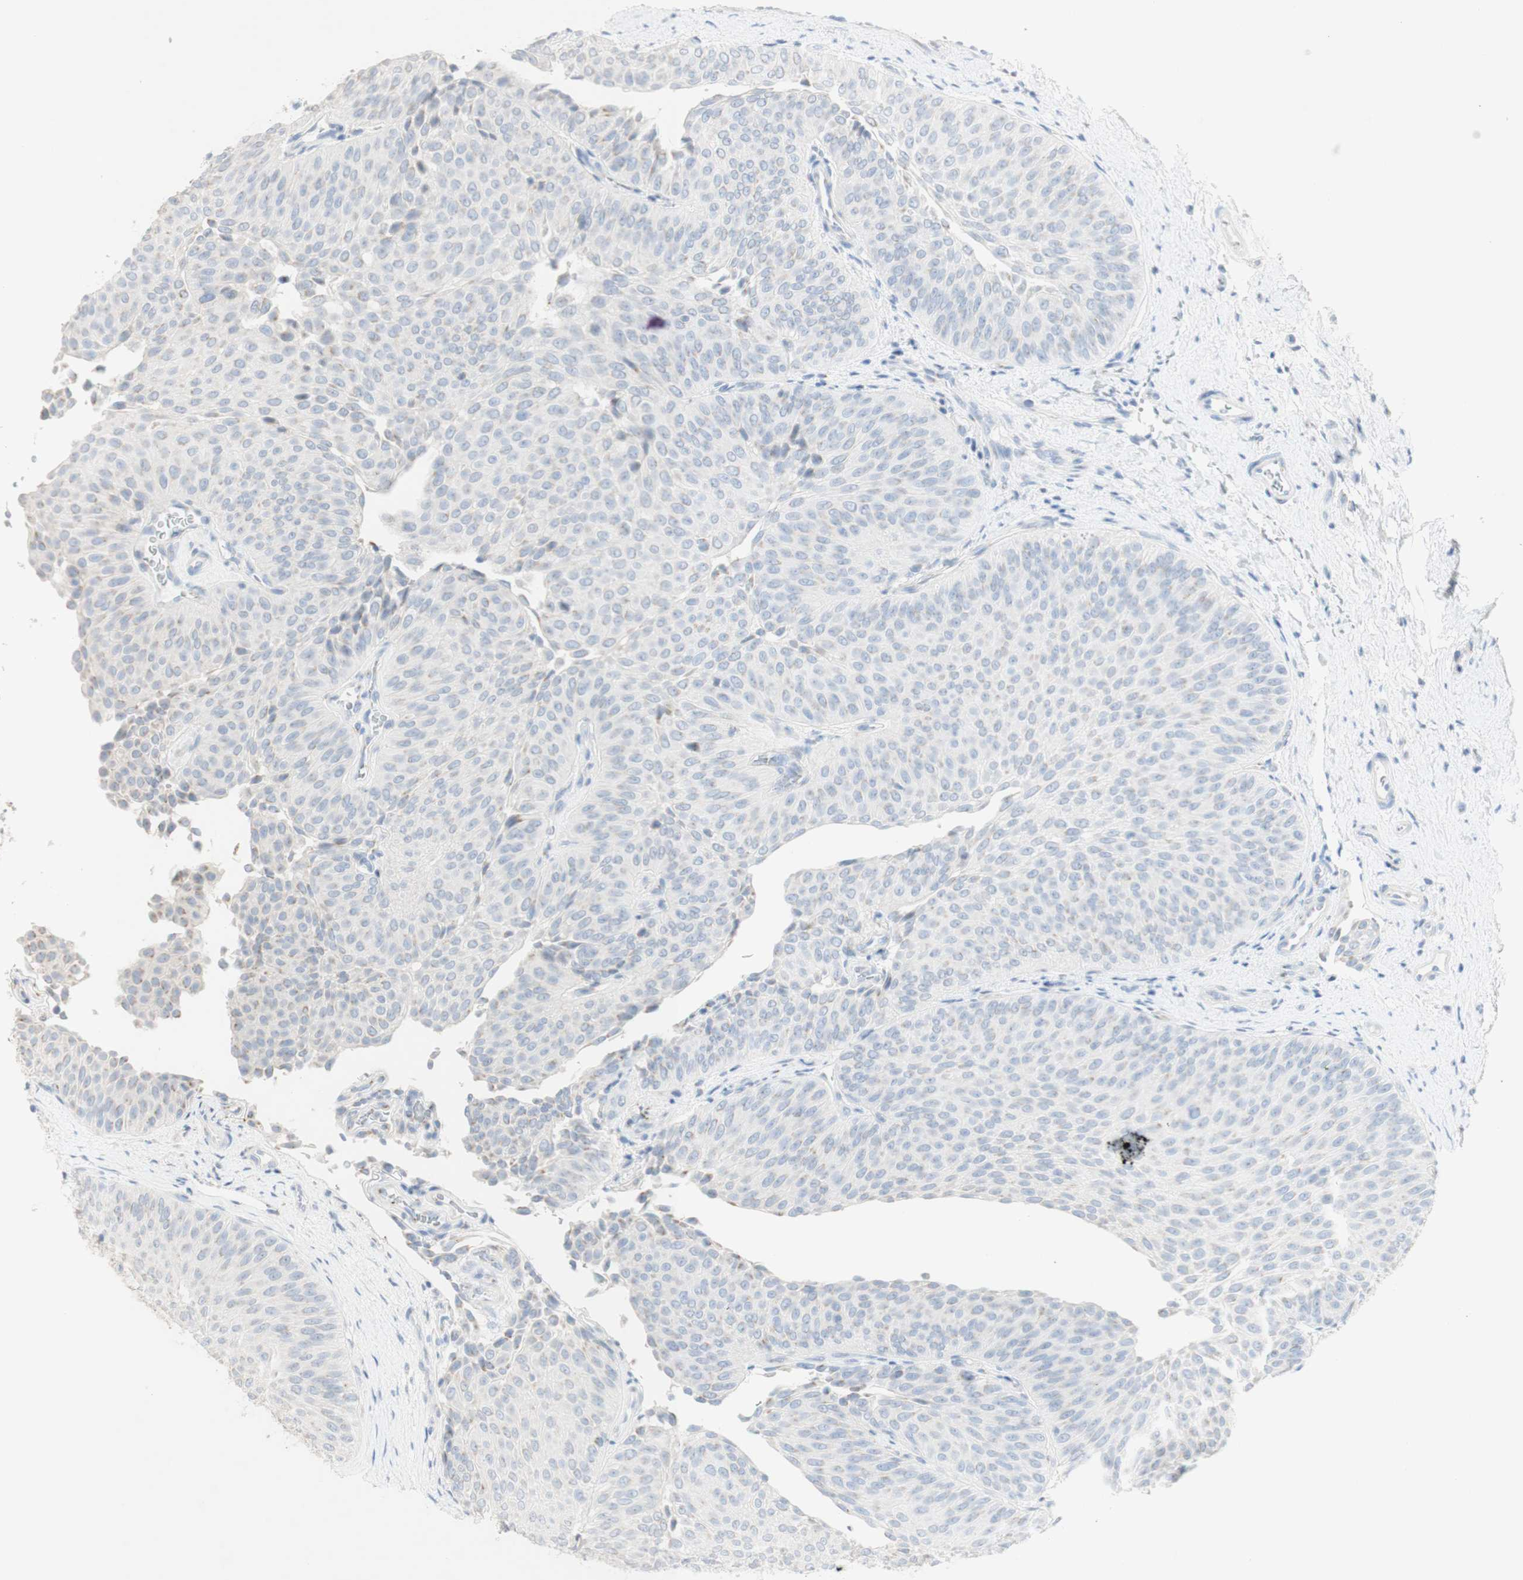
{"staining": {"intensity": "weak", "quantity": "<25%", "location": "cytoplasmic/membranous"}, "tissue": "urothelial cancer", "cell_type": "Tumor cells", "image_type": "cancer", "snomed": [{"axis": "morphology", "description": "Urothelial carcinoma, Low grade"}, {"axis": "topography", "description": "Urinary bladder"}], "caption": "Urothelial cancer was stained to show a protein in brown. There is no significant staining in tumor cells.", "gene": "MANEA", "patient": {"sex": "female", "age": 60}}